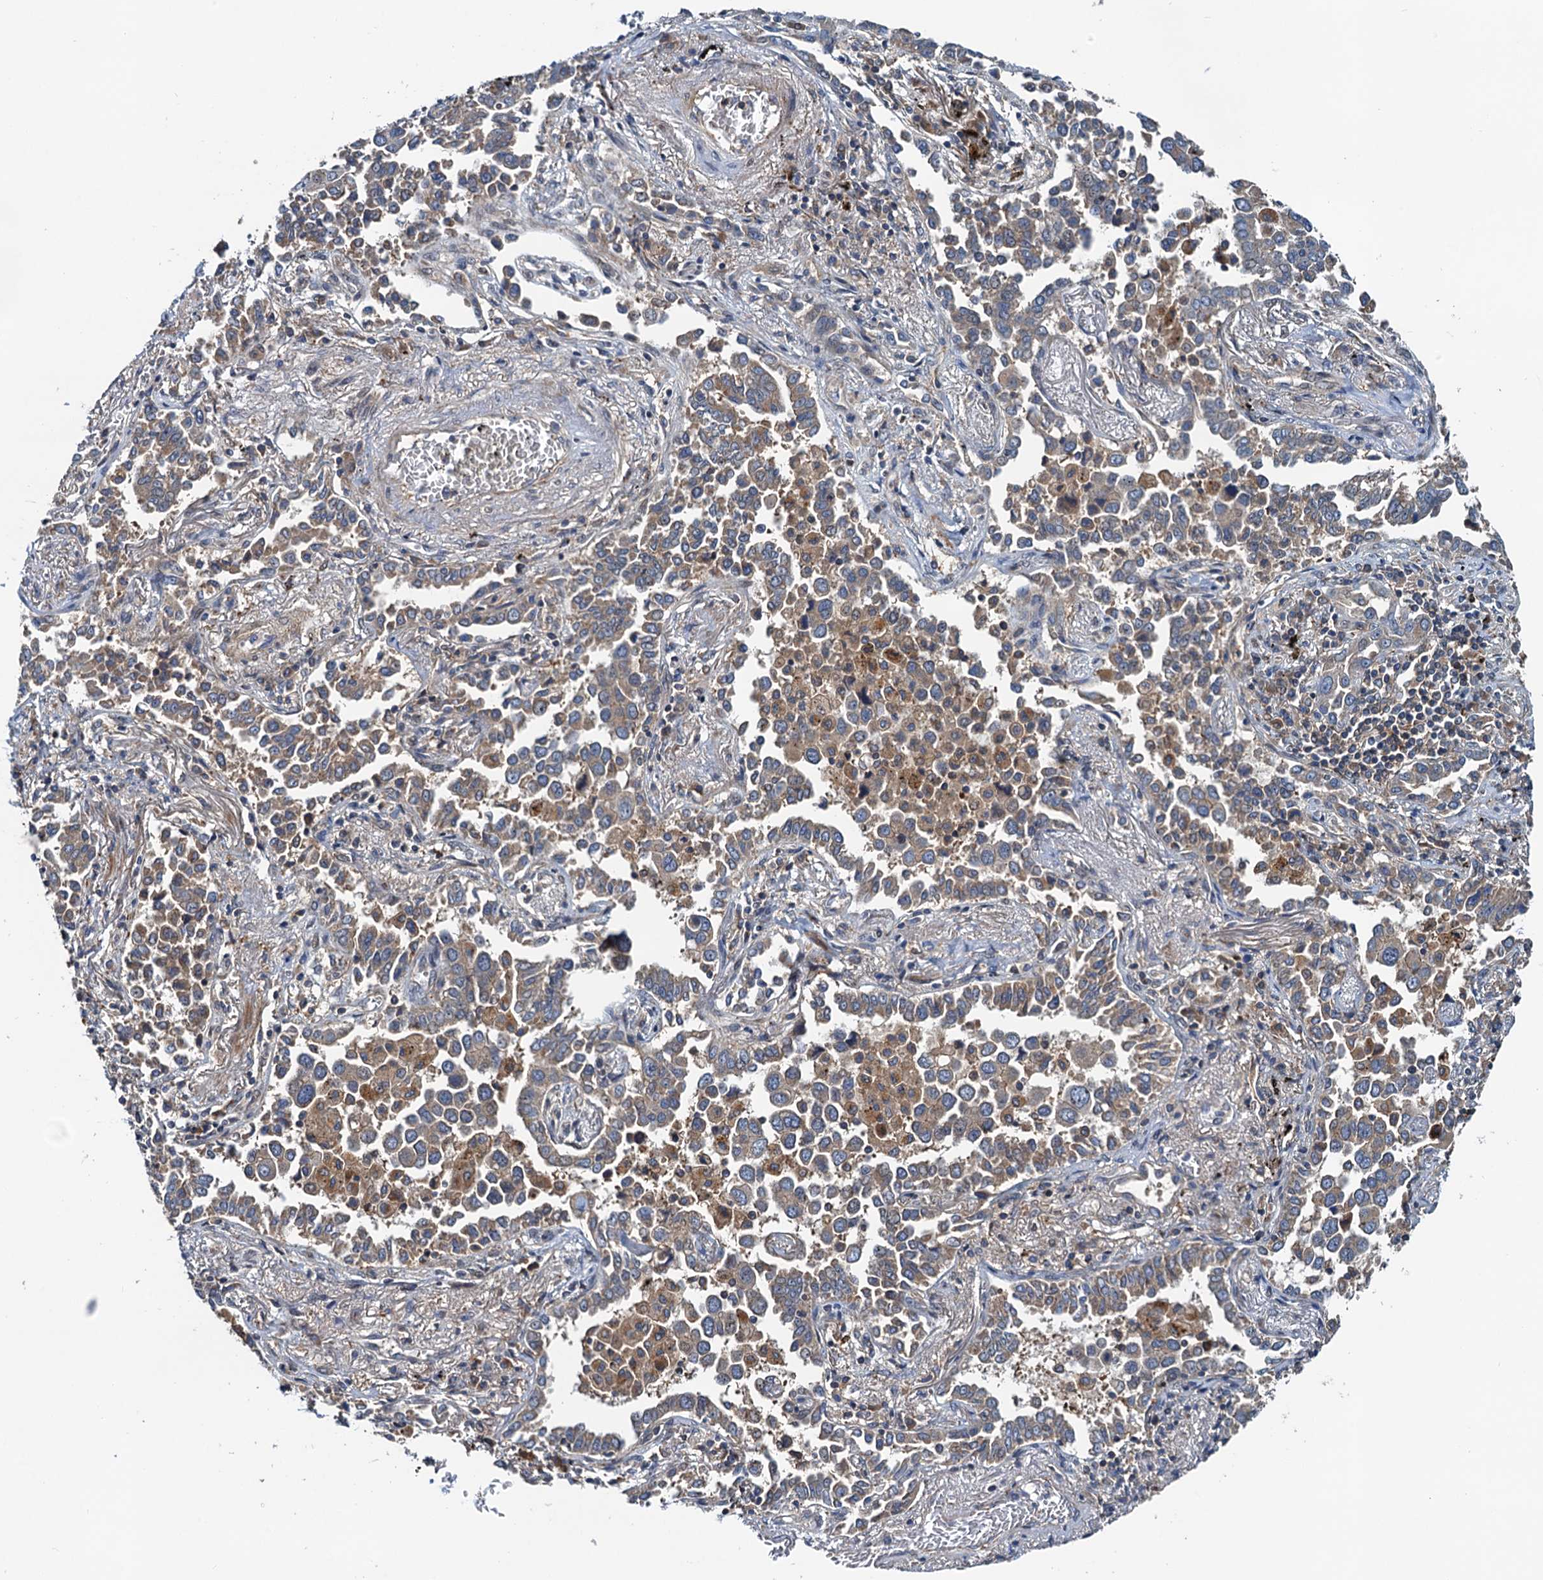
{"staining": {"intensity": "weak", "quantity": "25%-75%", "location": "cytoplasmic/membranous"}, "tissue": "lung cancer", "cell_type": "Tumor cells", "image_type": "cancer", "snomed": [{"axis": "morphology", "description": "Adenocarcinoma, NOS"}, {"axis": "topography", "description": "Lung"}], "caption": "Protein expression by immunohistochemistry shows weak cytoplasmic/membranous expression in about 25%-75% of tumor cells in lung adenocarcinoma.", "gene": "EFL1", "patient": {"sex": "male", "age": 67}}